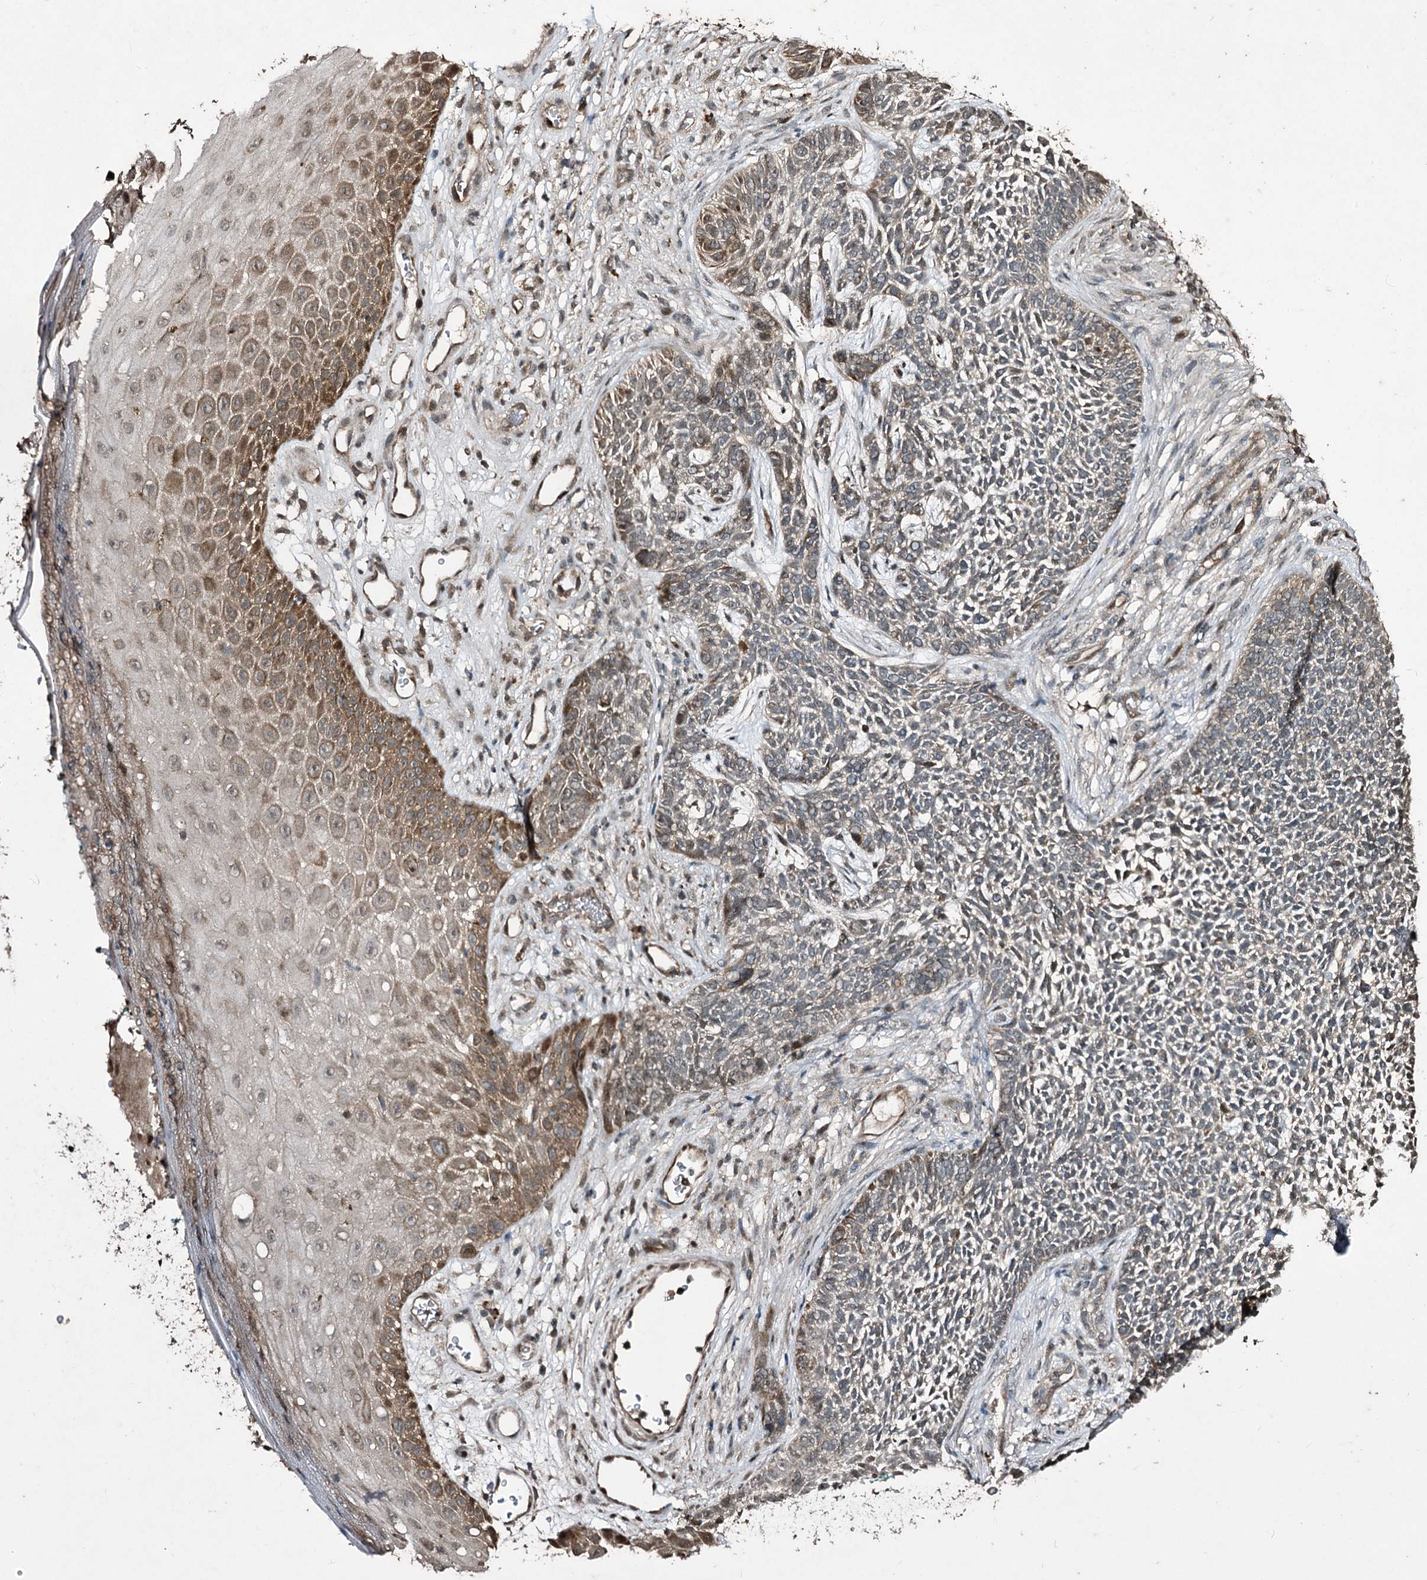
{"staining": {"intensity": "weak", "quantity": "<25%", "location": "cytoplasmic/membranous"}, "tissue": "skin cancer", "cell_type": "Tumor cells", "image_type": "cancer", "snomed": [{"axis": "morphology", "description": "Basal cell carcinoma"}, {"axis": "topography", "description": "Skin"}], "caption": "DAB (3,3'-diaminobenzidine) immunohistochemical staining of human skin basal cell carcinoma exhibits no significant staining in tumor cells. (Brightfield microscopy of DAB immunohistochemistry at high magnification).", "gene": "CPNE8", "patient": {"sex": "female", "age": 84}}